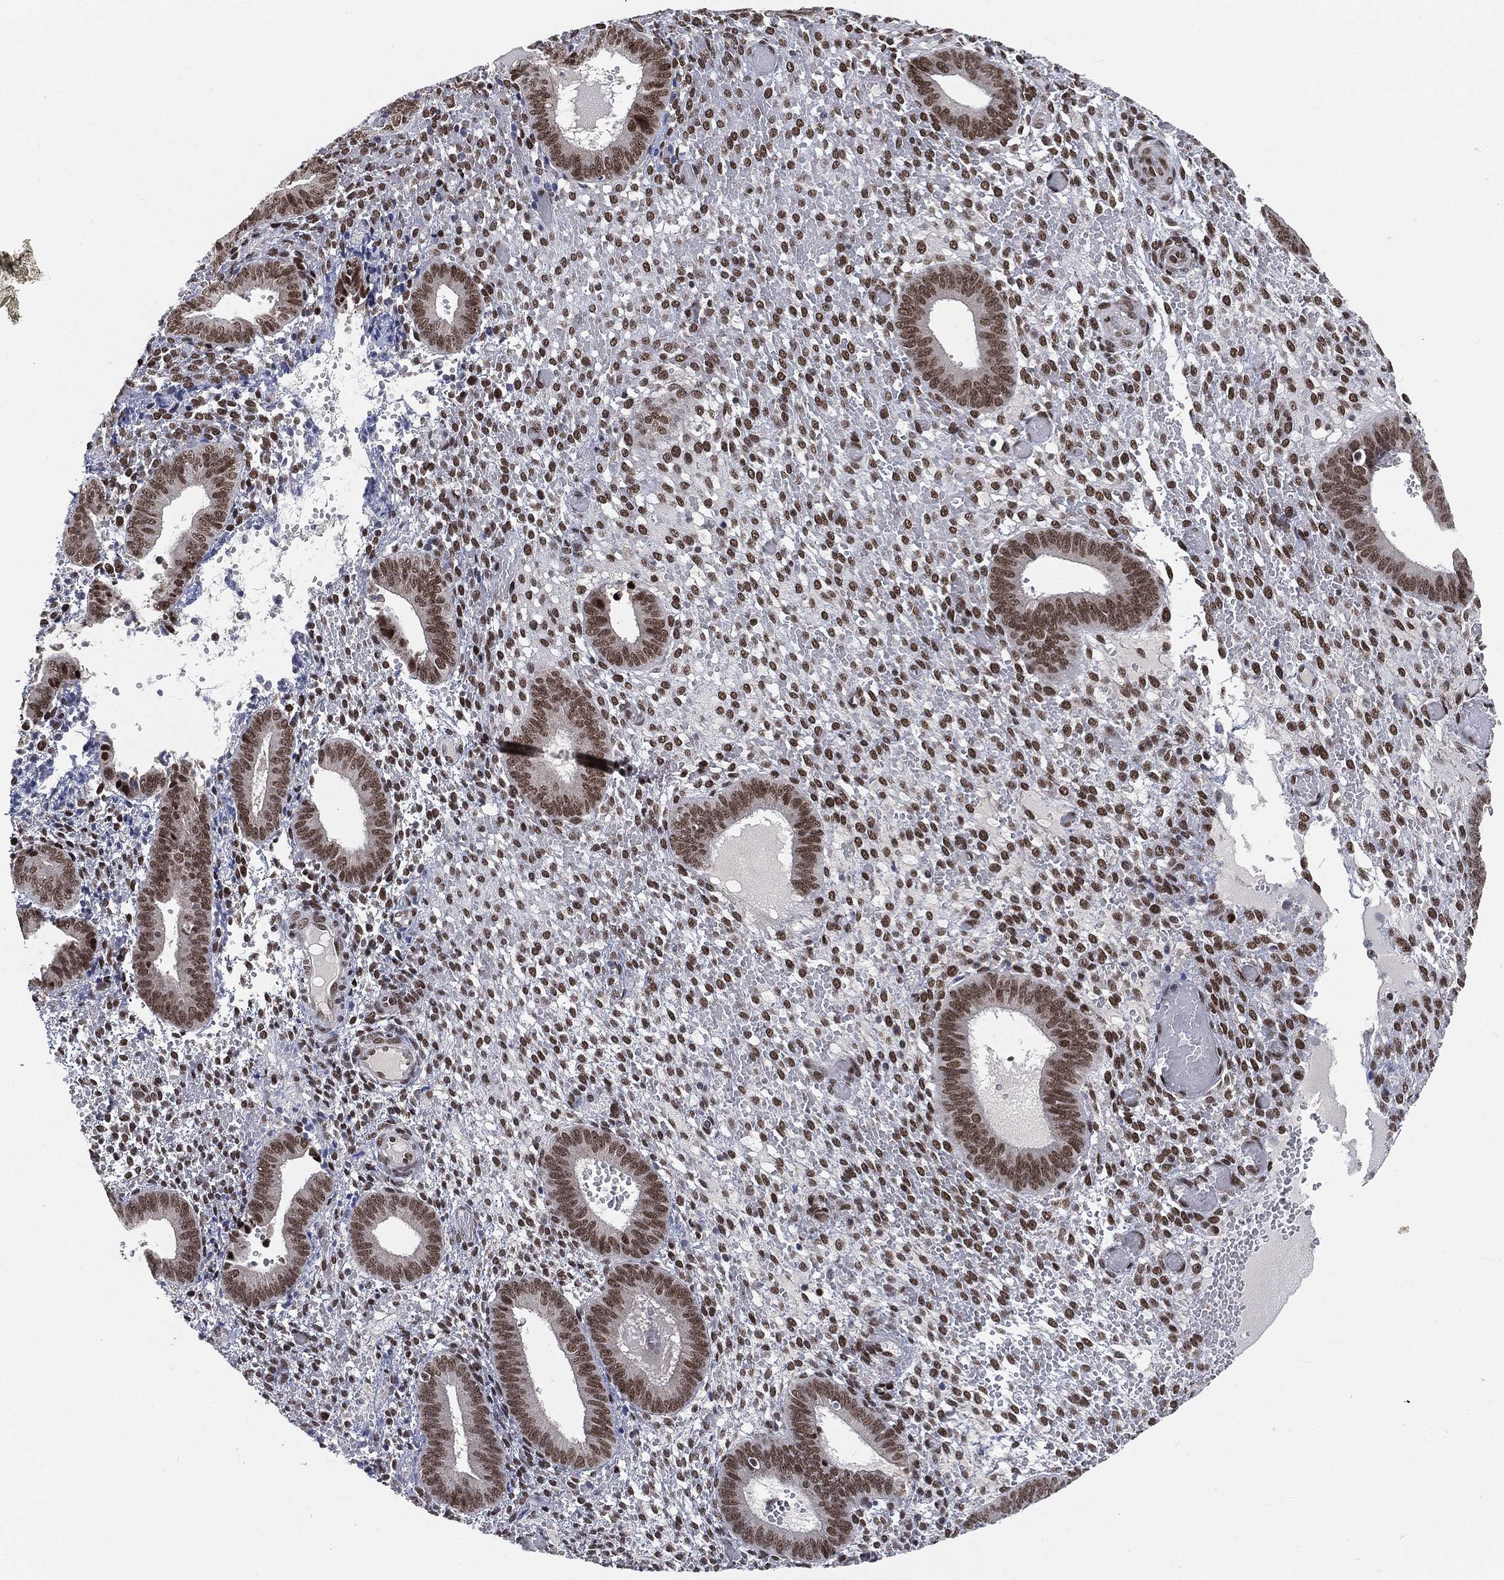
{"staining": {"intensity": "strong", "quantity": "25%-75%", "location": "nuclear"}, "tissue": "endometrium", "cell_type": "Cells in endometrial stroma", "image_type": "normal", "snomed": [{"axis": "morphology", "description": "Normal tissue, NOS"}, {"axis": "topography", "description": "Endometrium"}], "caption": "Benign endometrium was stained to show a protein in brown. There is high levels of strong nuclear expression in about 25%-75% of cells in endometrial stroma.", "gene": "YLPM1", "patient": {"sex": "female", "age": 42}}